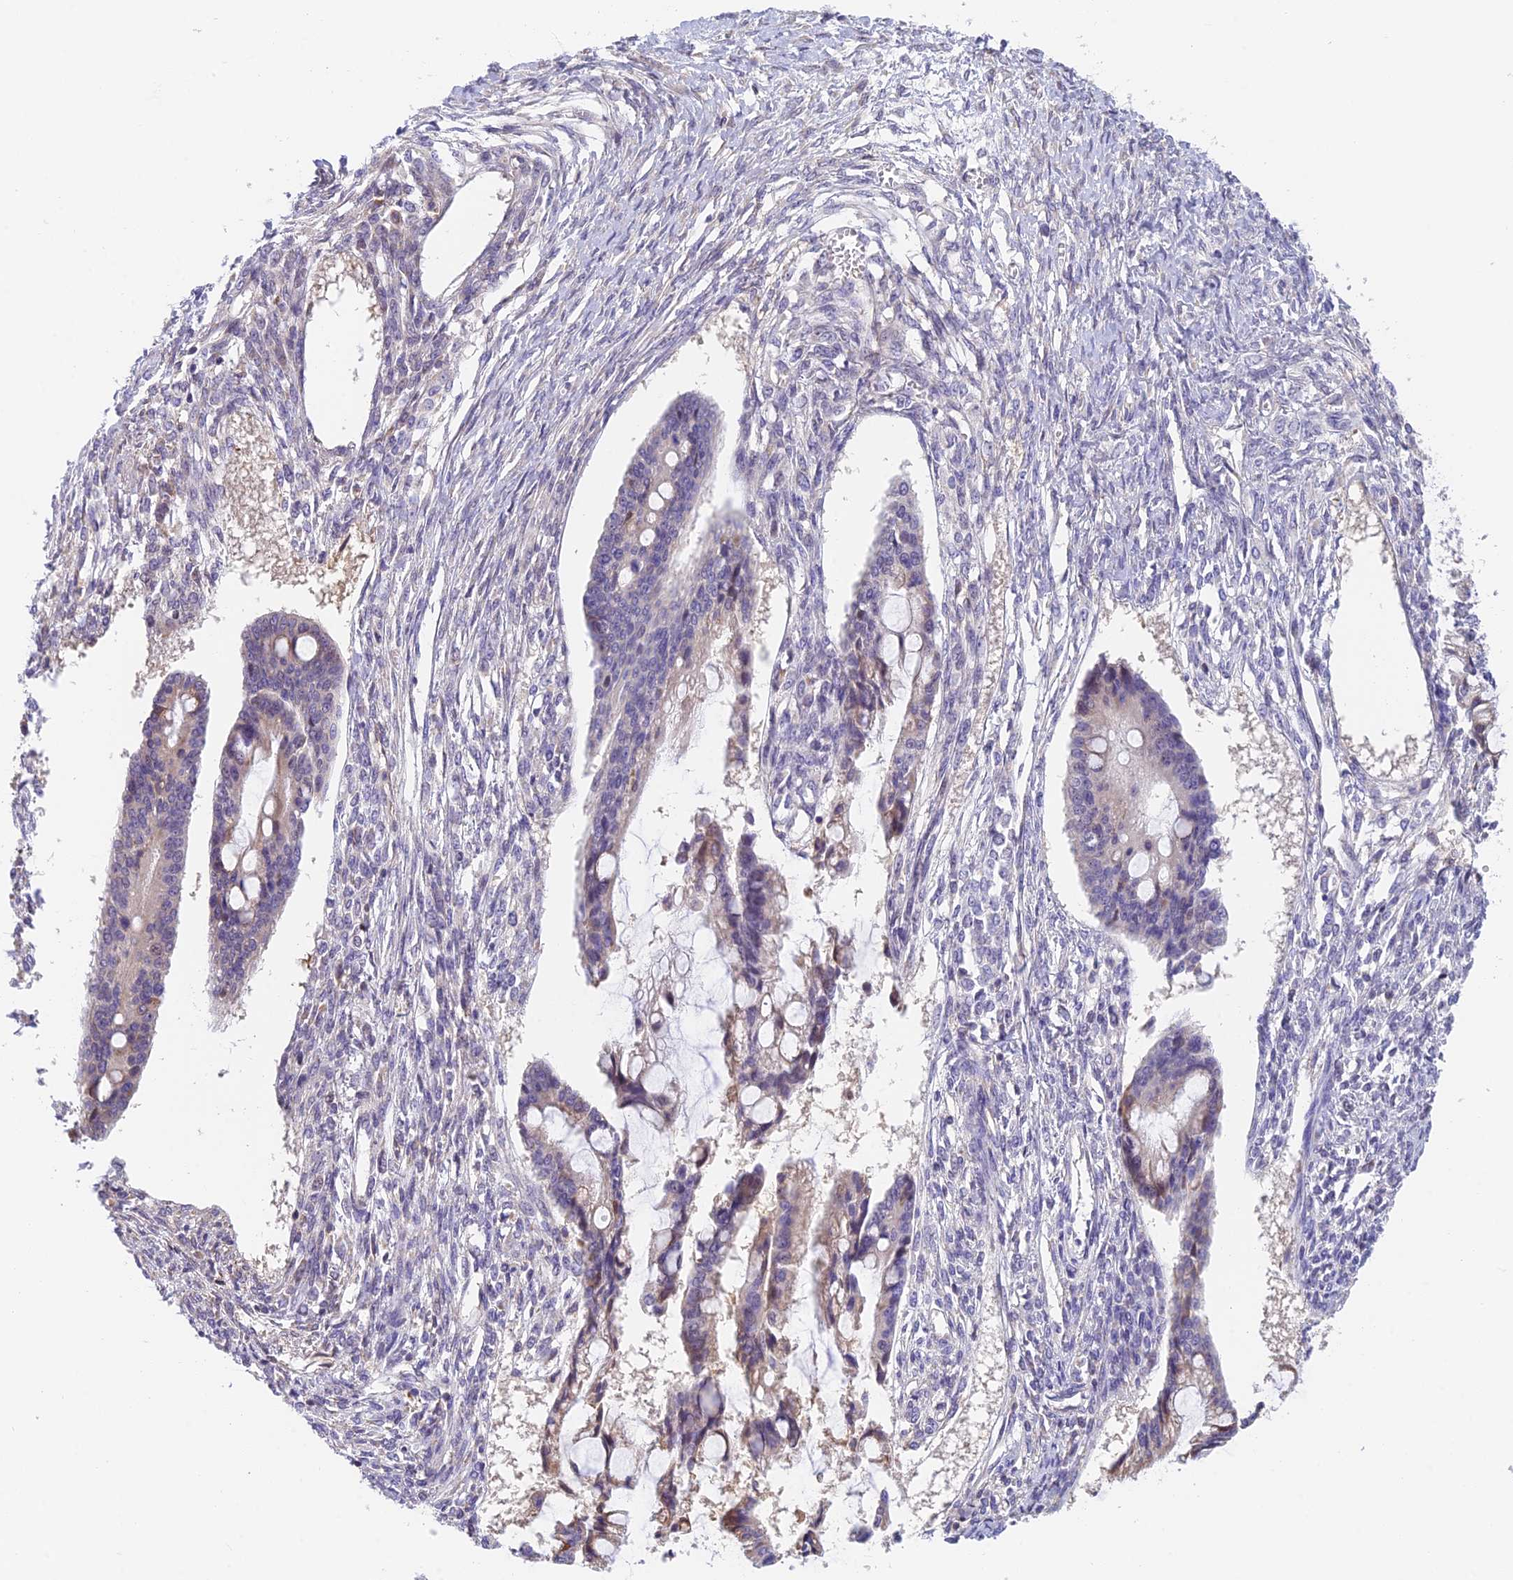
{"staining": {"intensity": "weak", "quantity": "<25%", "location": "cytoplasmic/membranous"}, "tissue": "ovarian cancer", "cell_type": "Tumor cells", "image_type": "cancer", "snomed": [{"axis": "morphology", "description": "Cystadenocarcinoma, mucinous, NOS"}, {"axis": "topography", "description": "Ovary"}], "caption": "The micrograph shows no significant expression in tumor cells of ovarian cancer (mucinous cystadenocarcinoma).", "gene": "IPO5", "patient": {"sex": "female", "age": 73}}